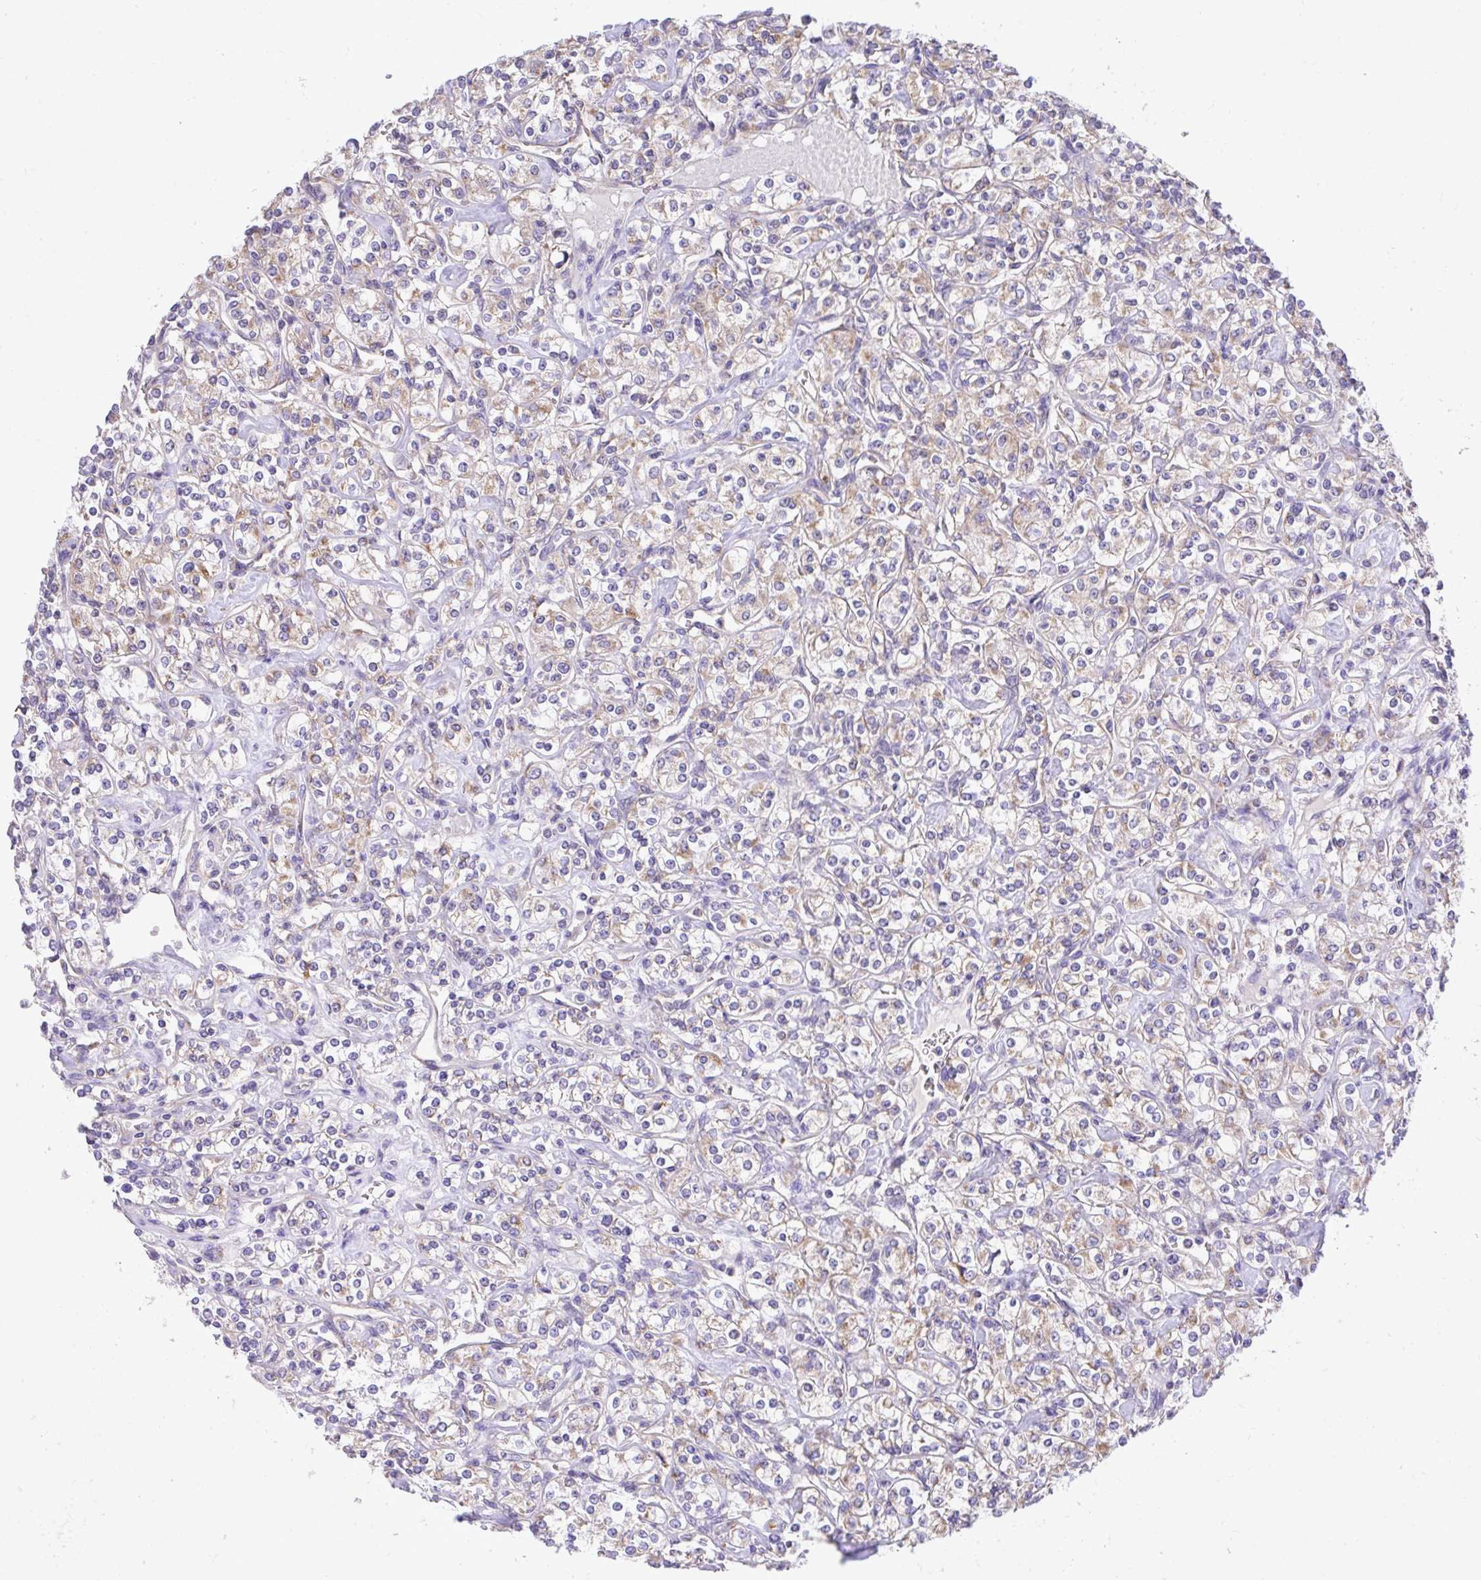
{"staining": {"intensity": "weak", "quantity": ">75%", "location": "cytoplasmic/membranous"}, "tissue": "renal cancer", "cell_type": "Tumor cells", "image_type": "cancer", "snomed": [{"axis": "morphology", "description": "Adenocarcinoma, NOS"}, {"axis": "topography", "description": "Kidney"}], "caption": "Protein expression analysis of human renal adenocarcinoma reveals weak cytoplasmic/membranous staining in about >75% of tumor cells.", "gene": "MPC2", "patient": {"sex": "male", "age": 77}}